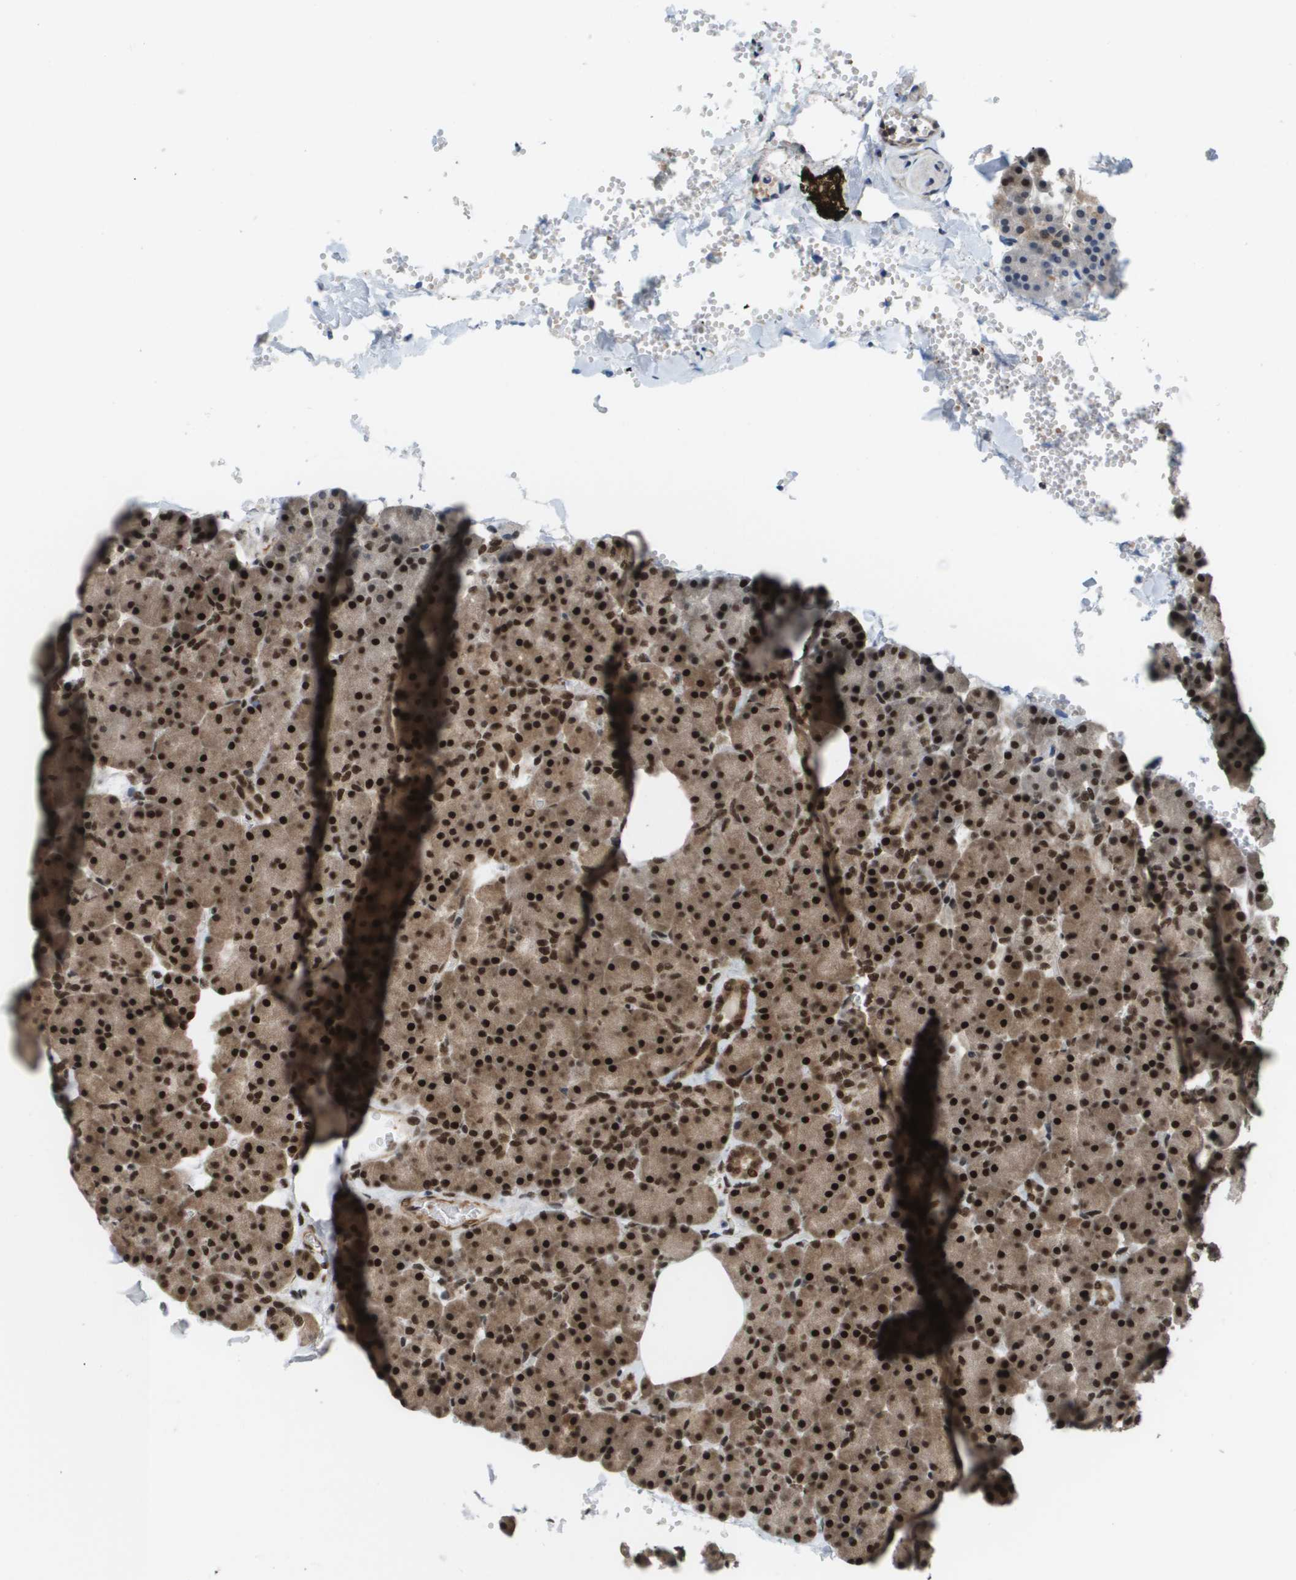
{"staining": {"intensity": "strong", "quantity": ">75%", "location": "cytoplasmic/membranous,nuclear"}, "tissue": "pancreas", "cell_type": "Exocrine glandular cells", "image_type": "normal", "snomed": [{"axis": "morphology", "description": "Normal tissue, NOS"}, {"axis": "topography", "description": "Pancreas"}], "caption": "A high-resolution photomicrograph shows immunohistochemistry staining of unremarkable pancreas, which demonstrates strong cytoplasmic/membranous,nuclear positivity in about >75% of exocrine glandular cells. The protein is shown in brown color, while the nuclei are stained blue.", "gene": "PRCC", "patient": {"sex": "female", "age": 35}}